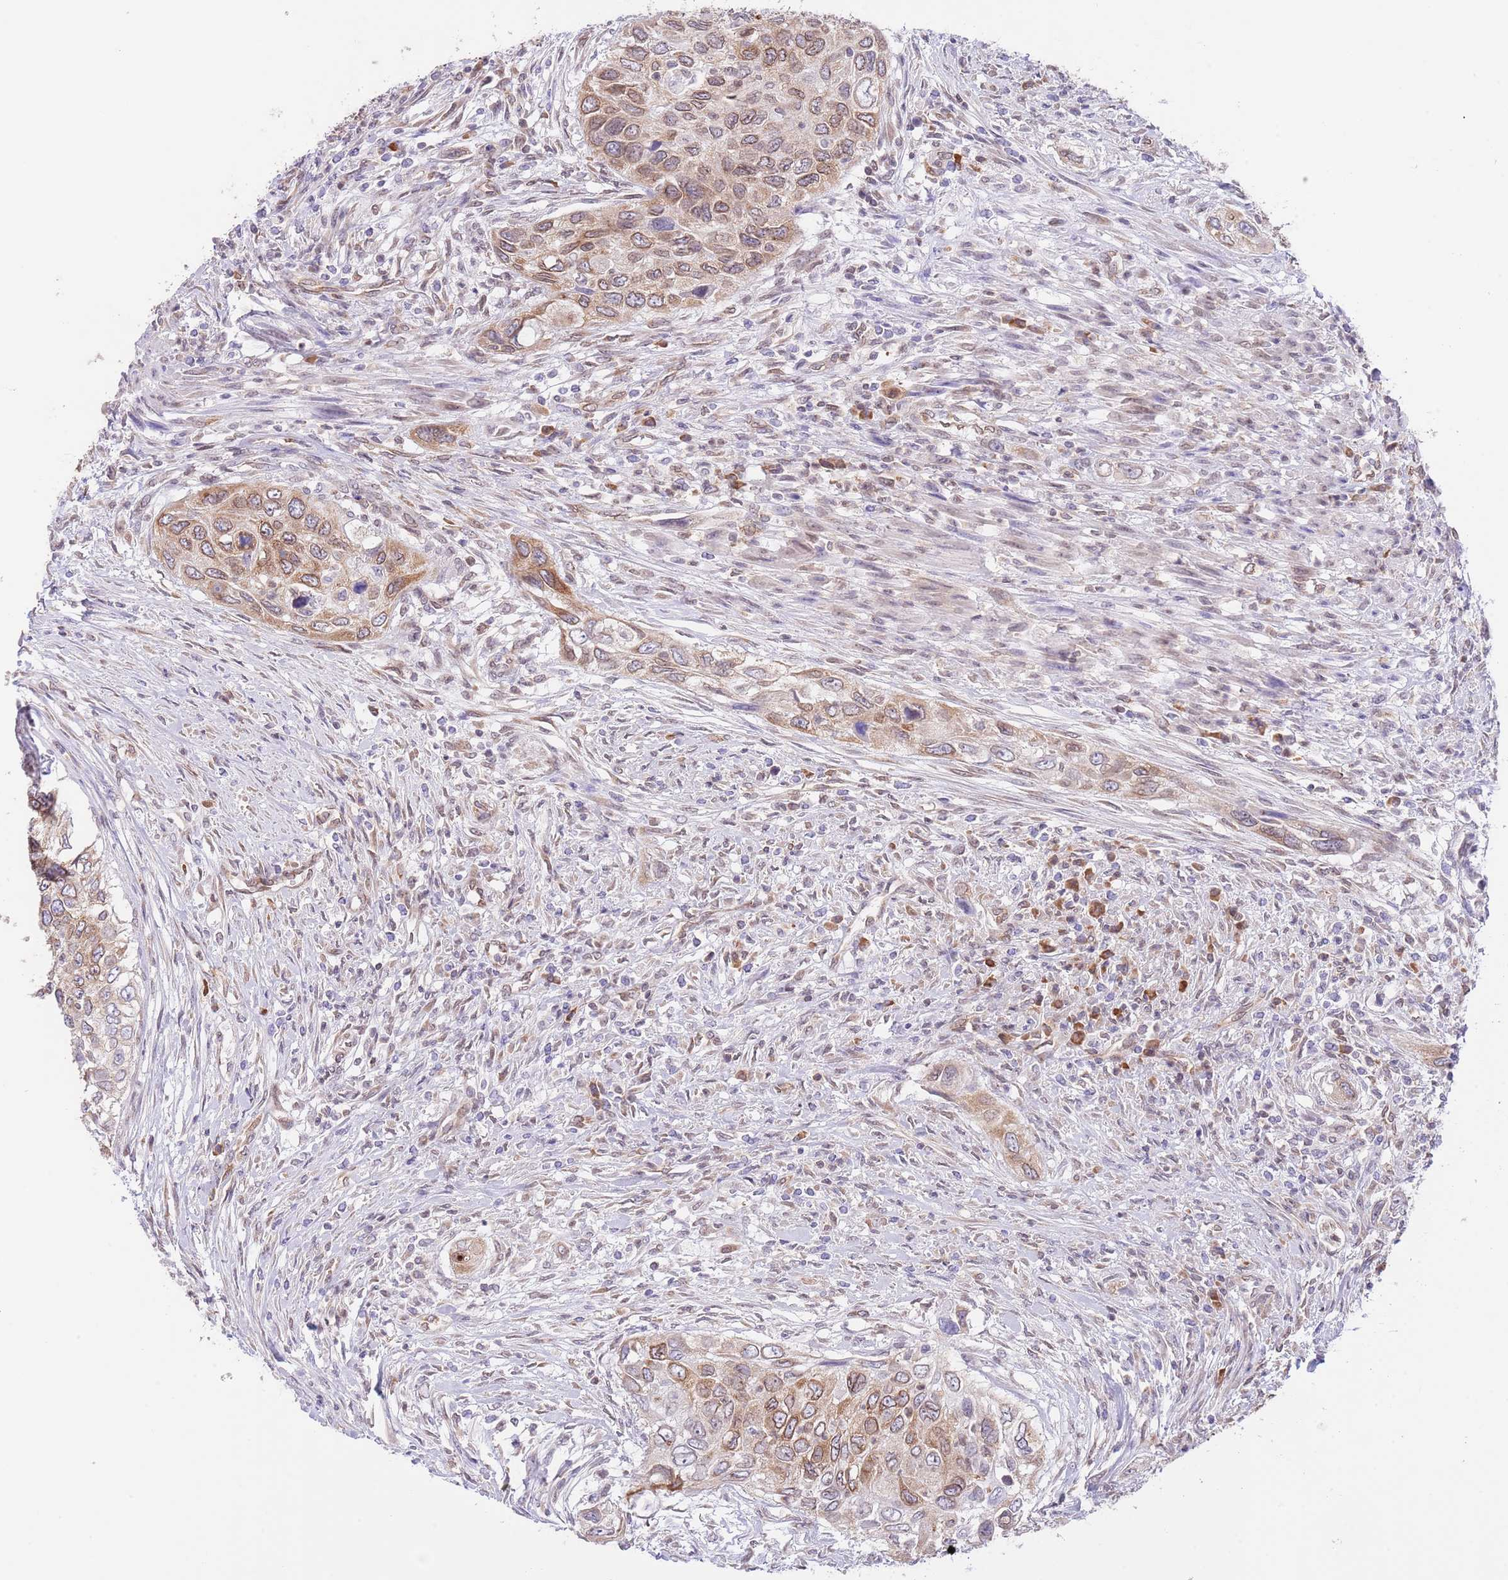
{"staining": {"intensity": "moderate", "quantity": "25%-75%", "location": "cytoplasmic/membranous,nuclear"}, "tissue": "urothelial cancer", "cell_type": "Tumor cells", "image_type": "cancer", "snomed": [{"axis": "morphology", "description": "Urothelial carcinoma, High grade"}, {"axis": "topography", "description": "Urinary bladder"}], "caption": "Urothelial carcinoma (high-grade) stained with a protein marker displays moderate staining in tumor cells.", "gene": "EBPL", "patient": {"sex": "female", "age": 60}}